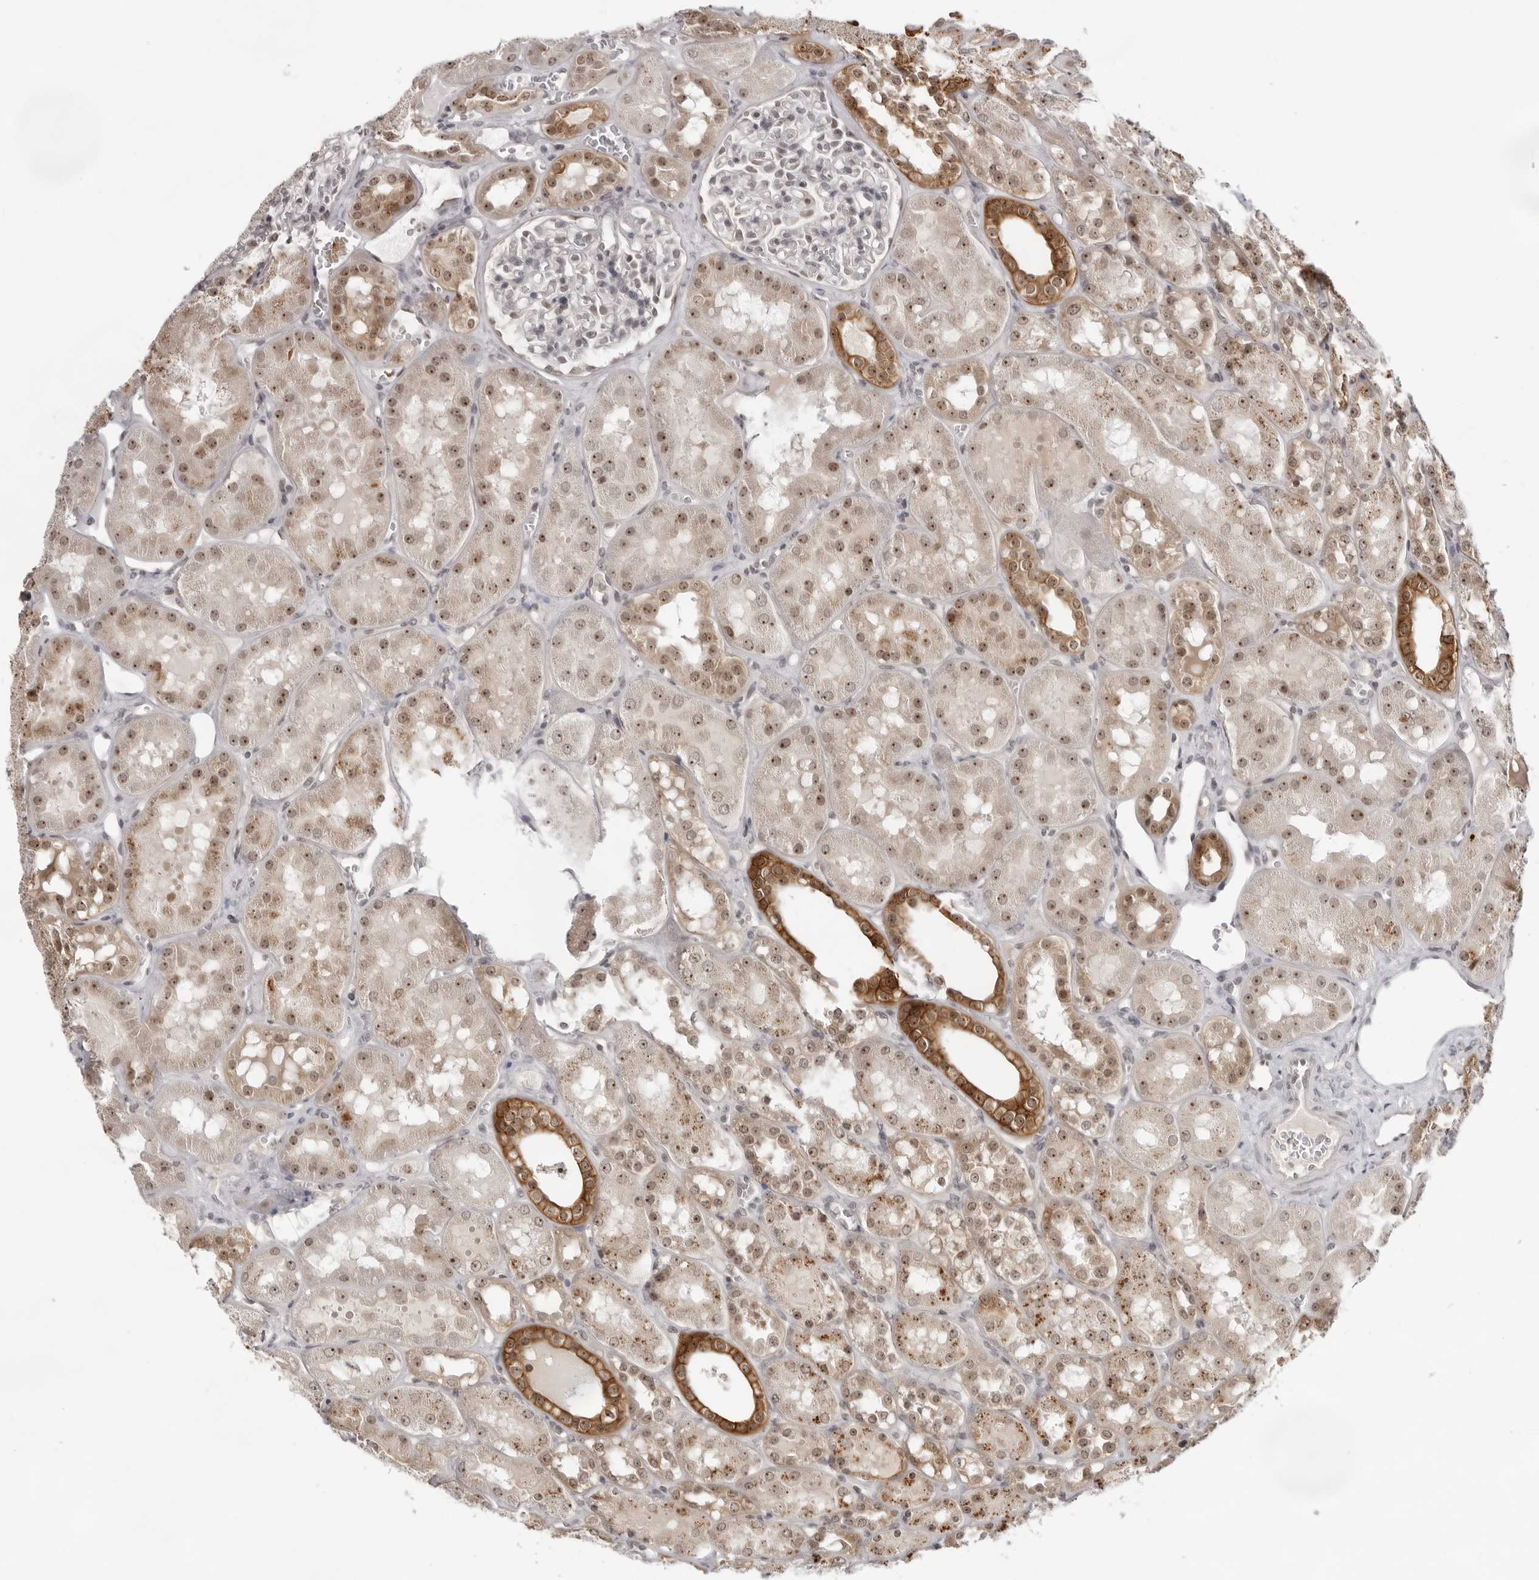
{"staining": {"intensity": "weak", "quantity": "<25%", "location": "nuclear"}, "tissue": "kidney", "cell_type": "Cells in glomeruli", "image_type": "normal", "snomed": [{"axis": "morphology", "description": "Normal tissue, NOS"}, {"axis": "topography", "description": "Kidney"}], "caption": "This is an immunohistochemistry micrograph of benign kidney. There is no expression in cells in glomeruli.", "gene": "EXOSC10", "patient": {"sex": "male", "age": 16}}